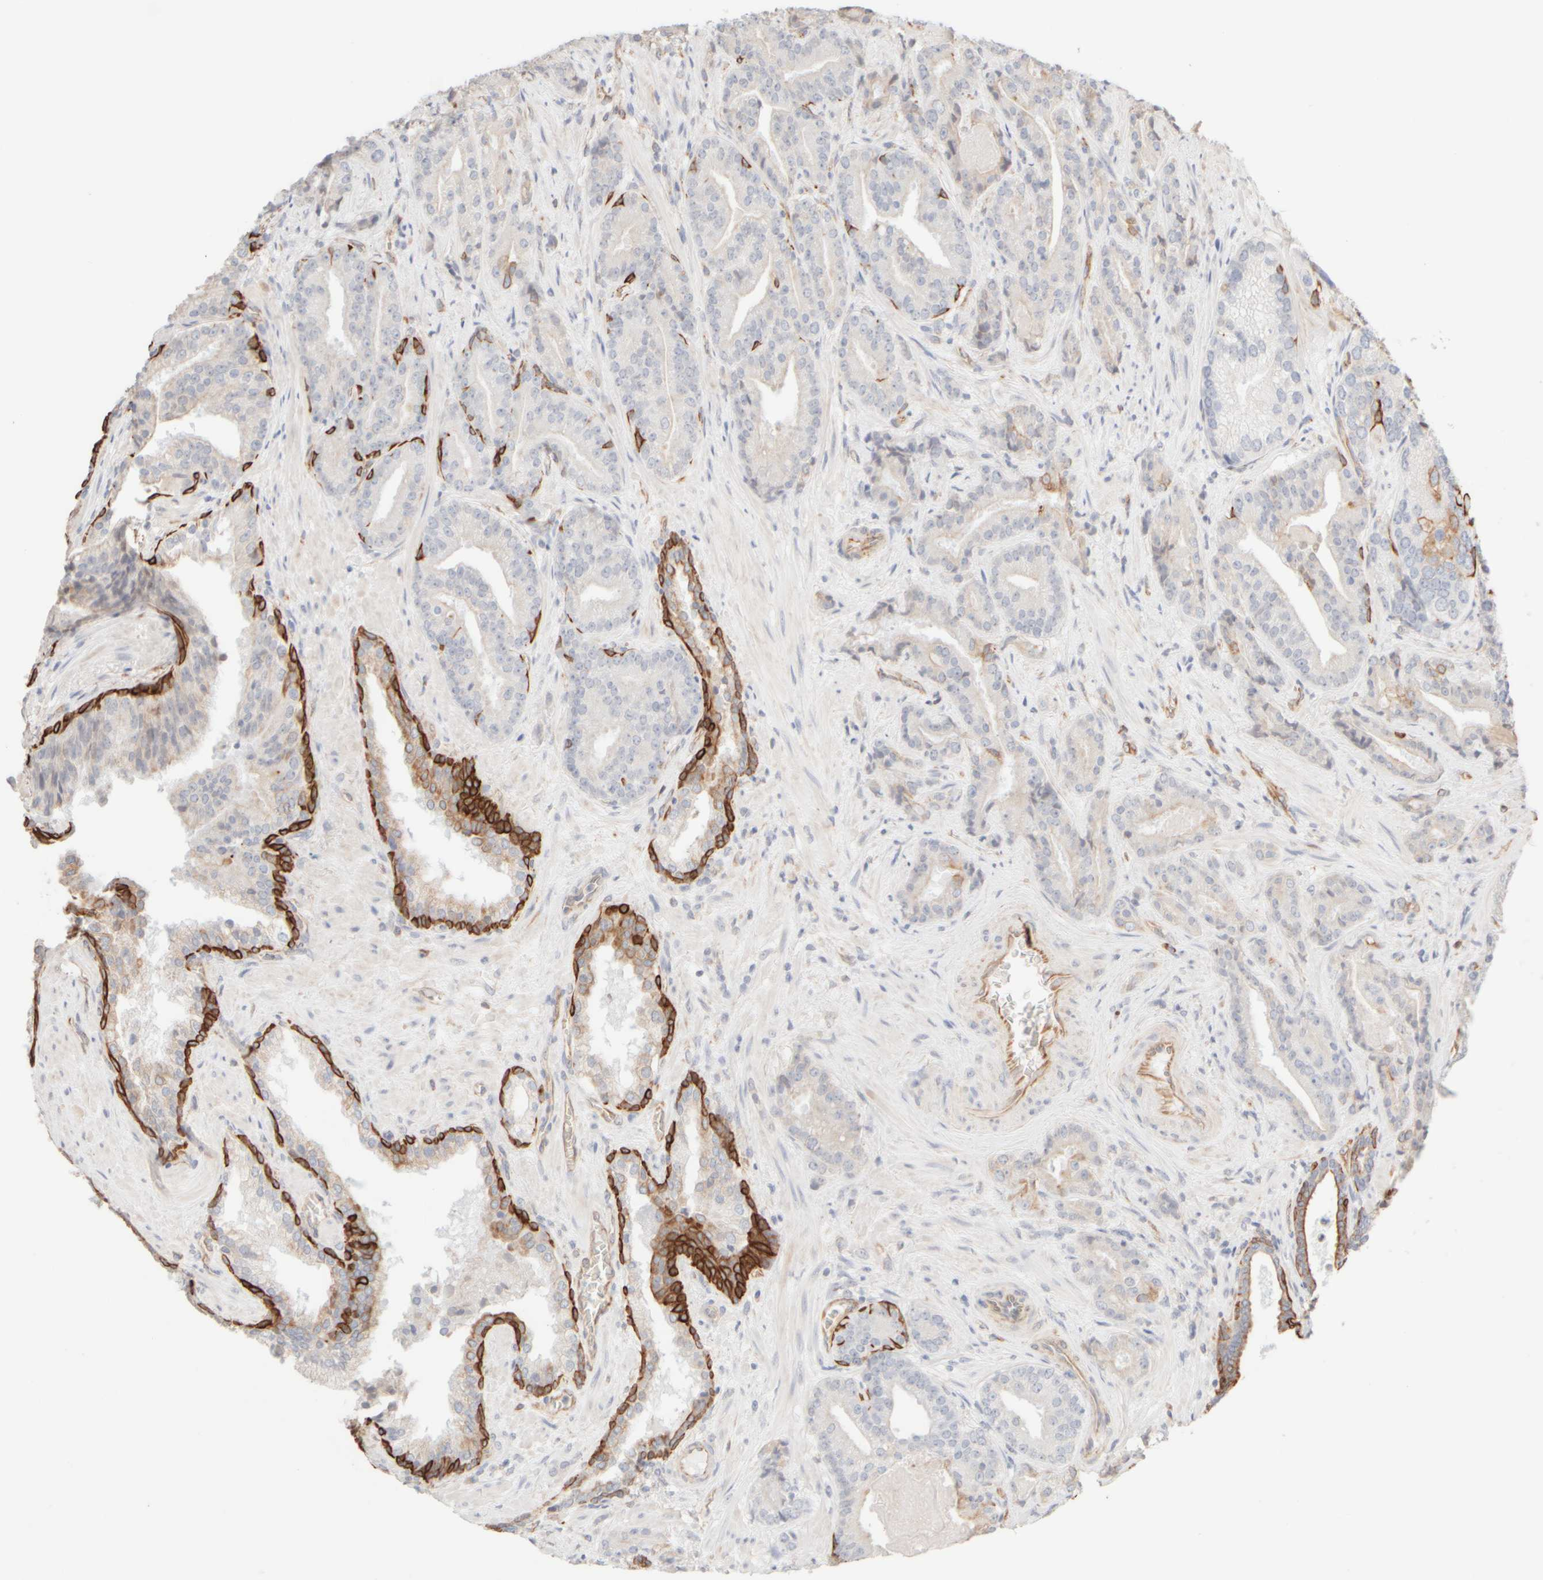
{"staining": {"intensity": "negative", "quantity": "none", "location": "none"}, "tissue": "prostate cancer", "cell_type": "Tumor cells", "image_type": "cancer", "snomed": [{"axis": "morphology", "description": "Adenocarcinoma, Low grade"}, {"axis": "topography", "description": "Prostate"}], "caption": "Protein analysis of prostate low-grade adenocarcinoma exhibits no significant staining in tumor cells.", "gene": "KRT15", "patient": {"sex": "male", "age": 67}}